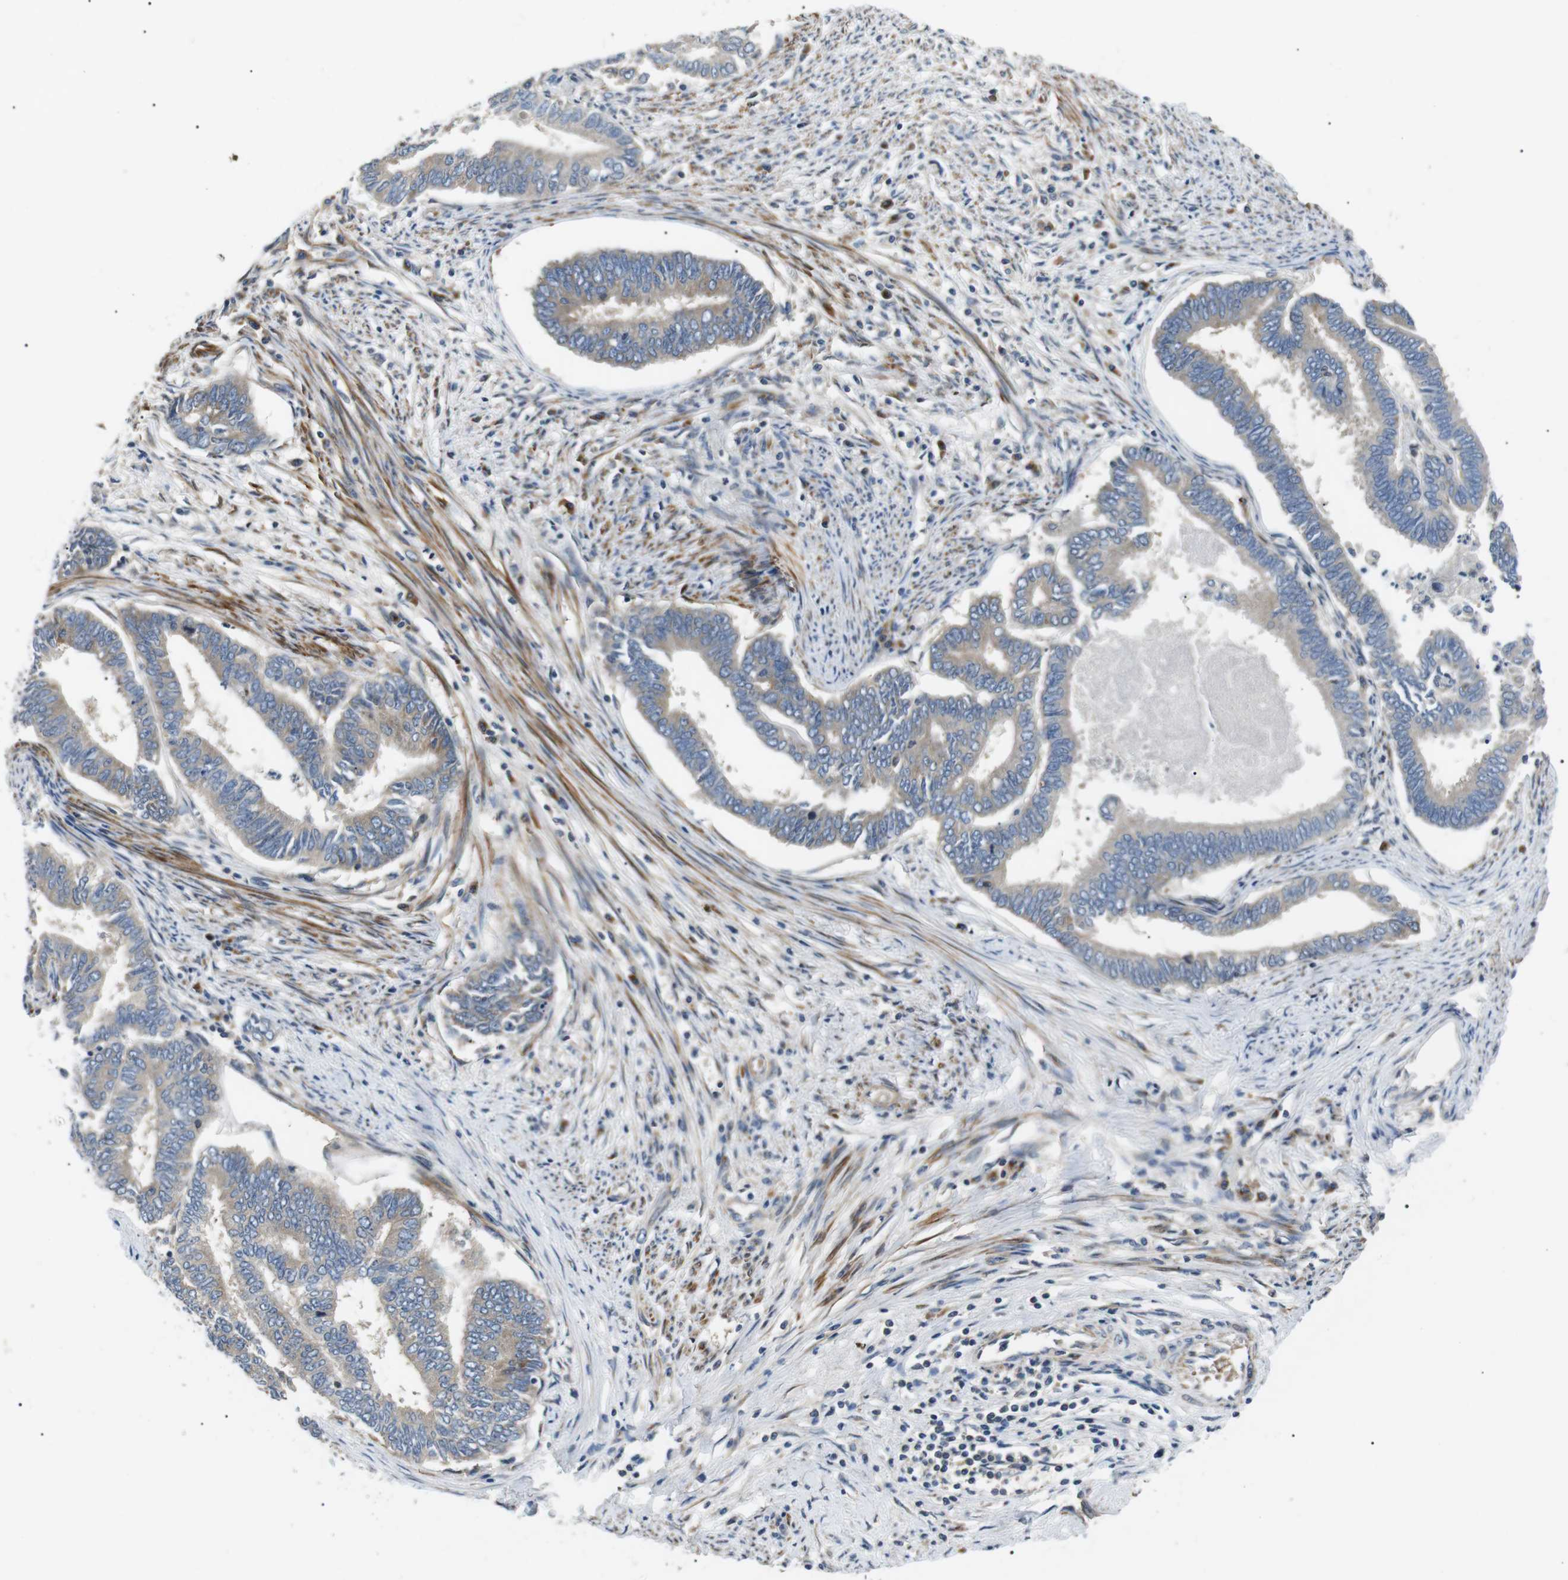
{"staining": {"intensity": "weak", "quantity": "<25%", "location": "cytoplasmic/membranous"}, "tissue": "endometrial cancer", "cell_type": "Tumor cells", "image_type": "cancer", "snomed": [{"axis": "morphology", "description": "Adenocarcinoma, NOS"}, {"axis": "topography", "description": "Endometrium"}], "caption": "This histopathology image is of endometrial cancer stained with immunohistochemistry to label a protein in brown with the nuclei are counter-stained blue. There is no staining in tumor cells.", "gene": "DIPK1A", "patient": {"sex": "female", "age": 86}}